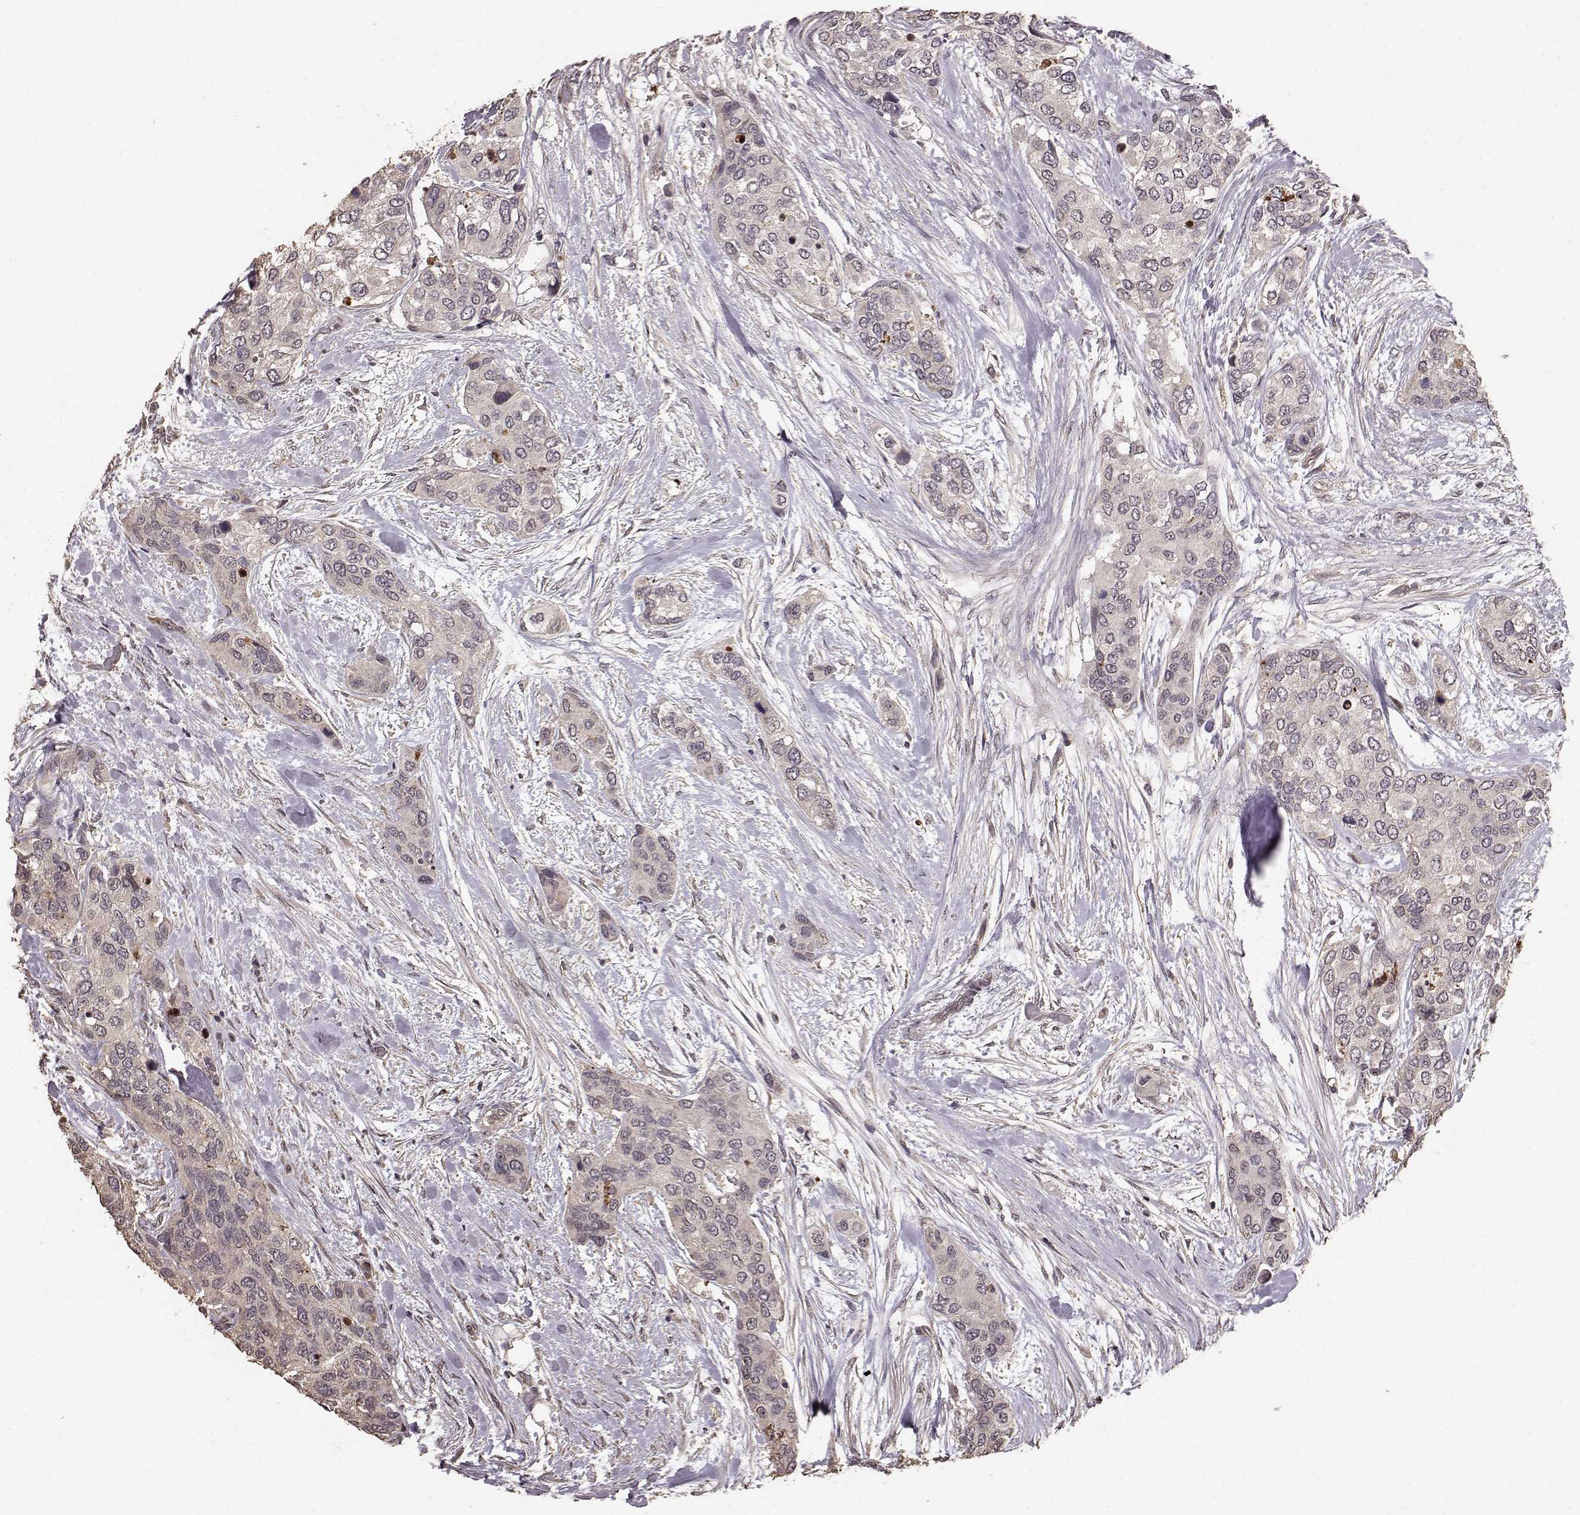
{"staining": {"intensity": "weak", "quantity": ">75%", "location": "cytoplasmic/membranous"}, "tissue": "urothelial cancer", "cell_type": "Tumor cells", "image_type": "cancer", "snomed": [{"axis": "morphology", "description": "Urothelial carcinoma, High grade"}, {"axis": "topography", "description": "Urinary bladder"}], "caption": "Weak cytoplasmic/membranous staining for a protein is seen in about >75% of tumor cells of urothelial carcinoma (high-grade) using immunohistochemistry (IHC).", "gene": "USP15", "patient": {"sex": "male", "age": 77}}